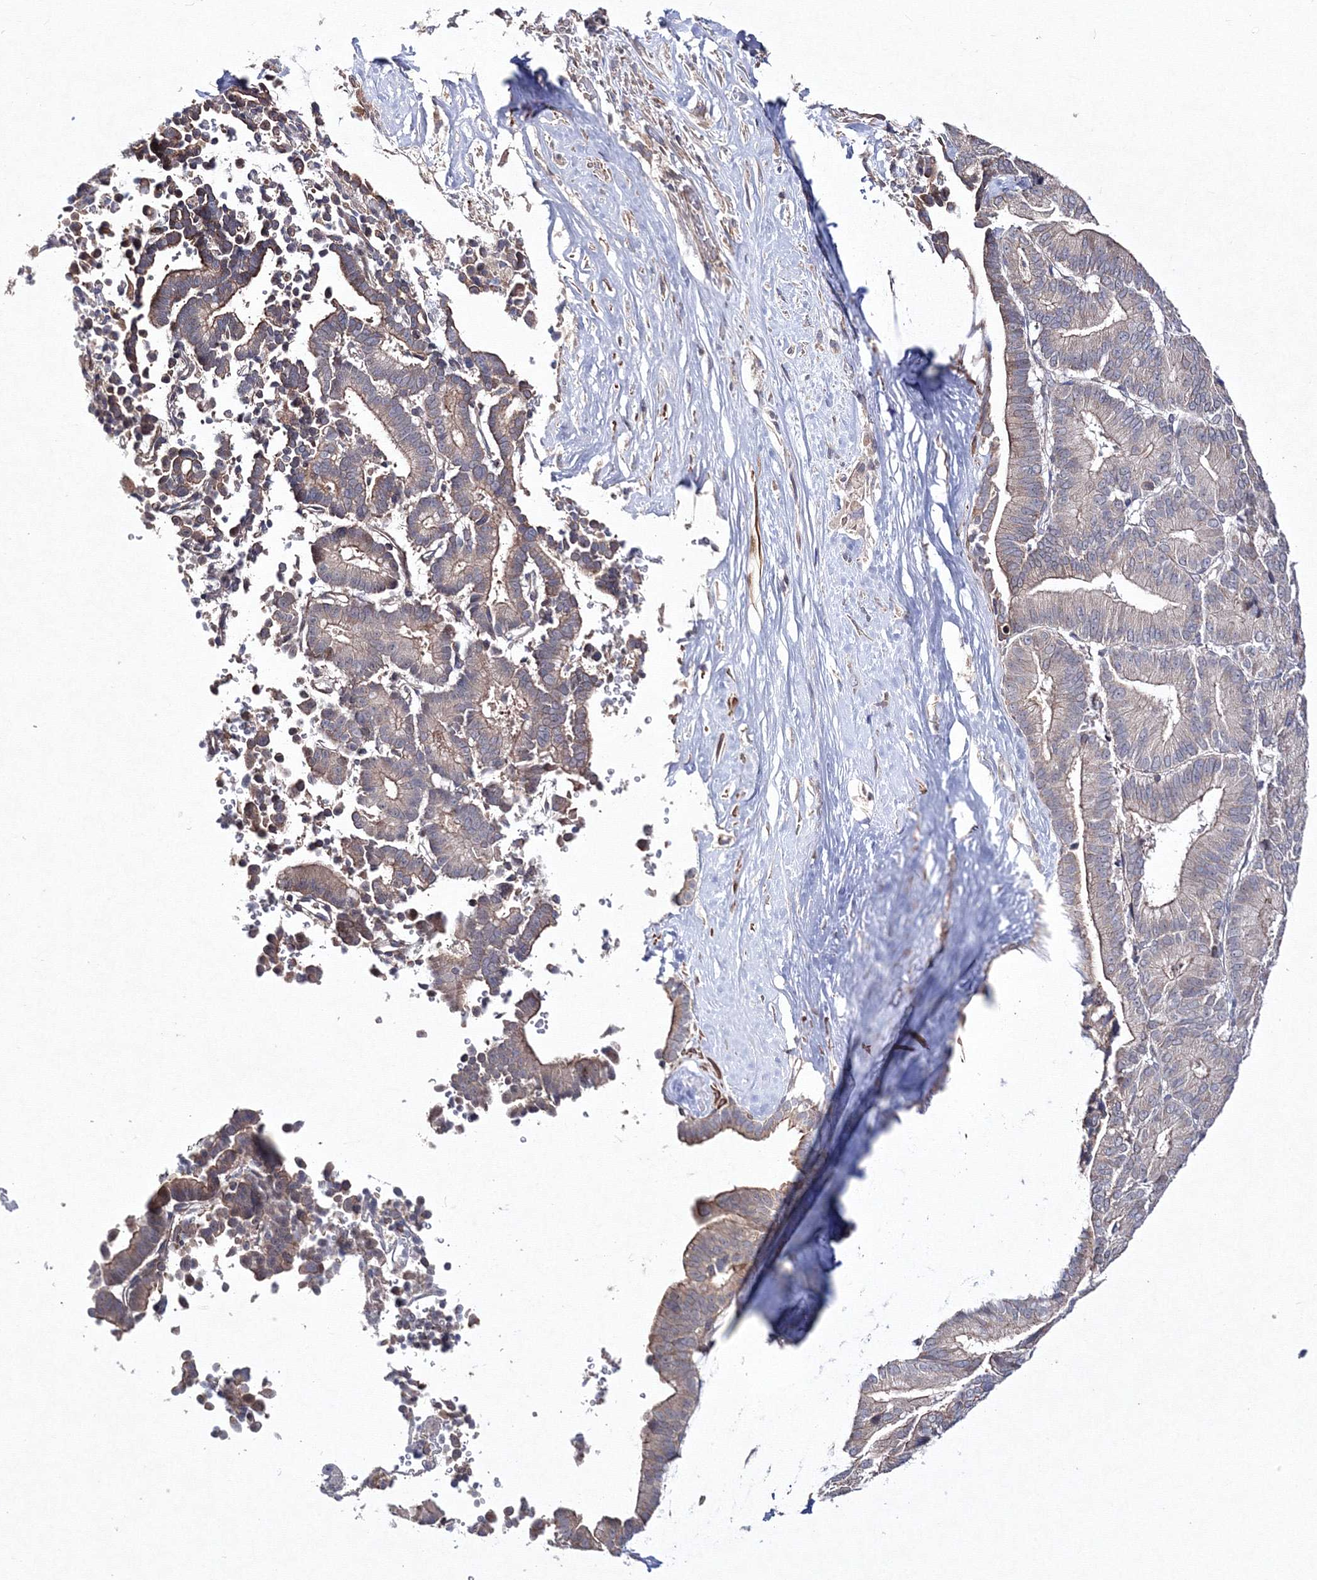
{"staining": {"intensity": "weak", "quantity": "<25%", "location": "cytoplasmic/membranous"}, "tissue": "liver cancer", "cell_type": "Tumor cells", "image_type": "cancer", "snomed": [{"axis": "morphology", "description": "Cholangiocarcinoma"}, {"axis": "topography", "description": "Liver"}], "caption": "Immunohistochemistry image of neoplastic tissue: cholangiocarcinoma (liver) stained with DAB (3,3'-diaminobenzidine) exhibits no significant protein positivity in tumor cells. (DAB immunohistochemistry visualized using brightfield microscopy, high magnification).", "gene": "PPP2R2B", "patient": {"sex": "female", "age": 75}}